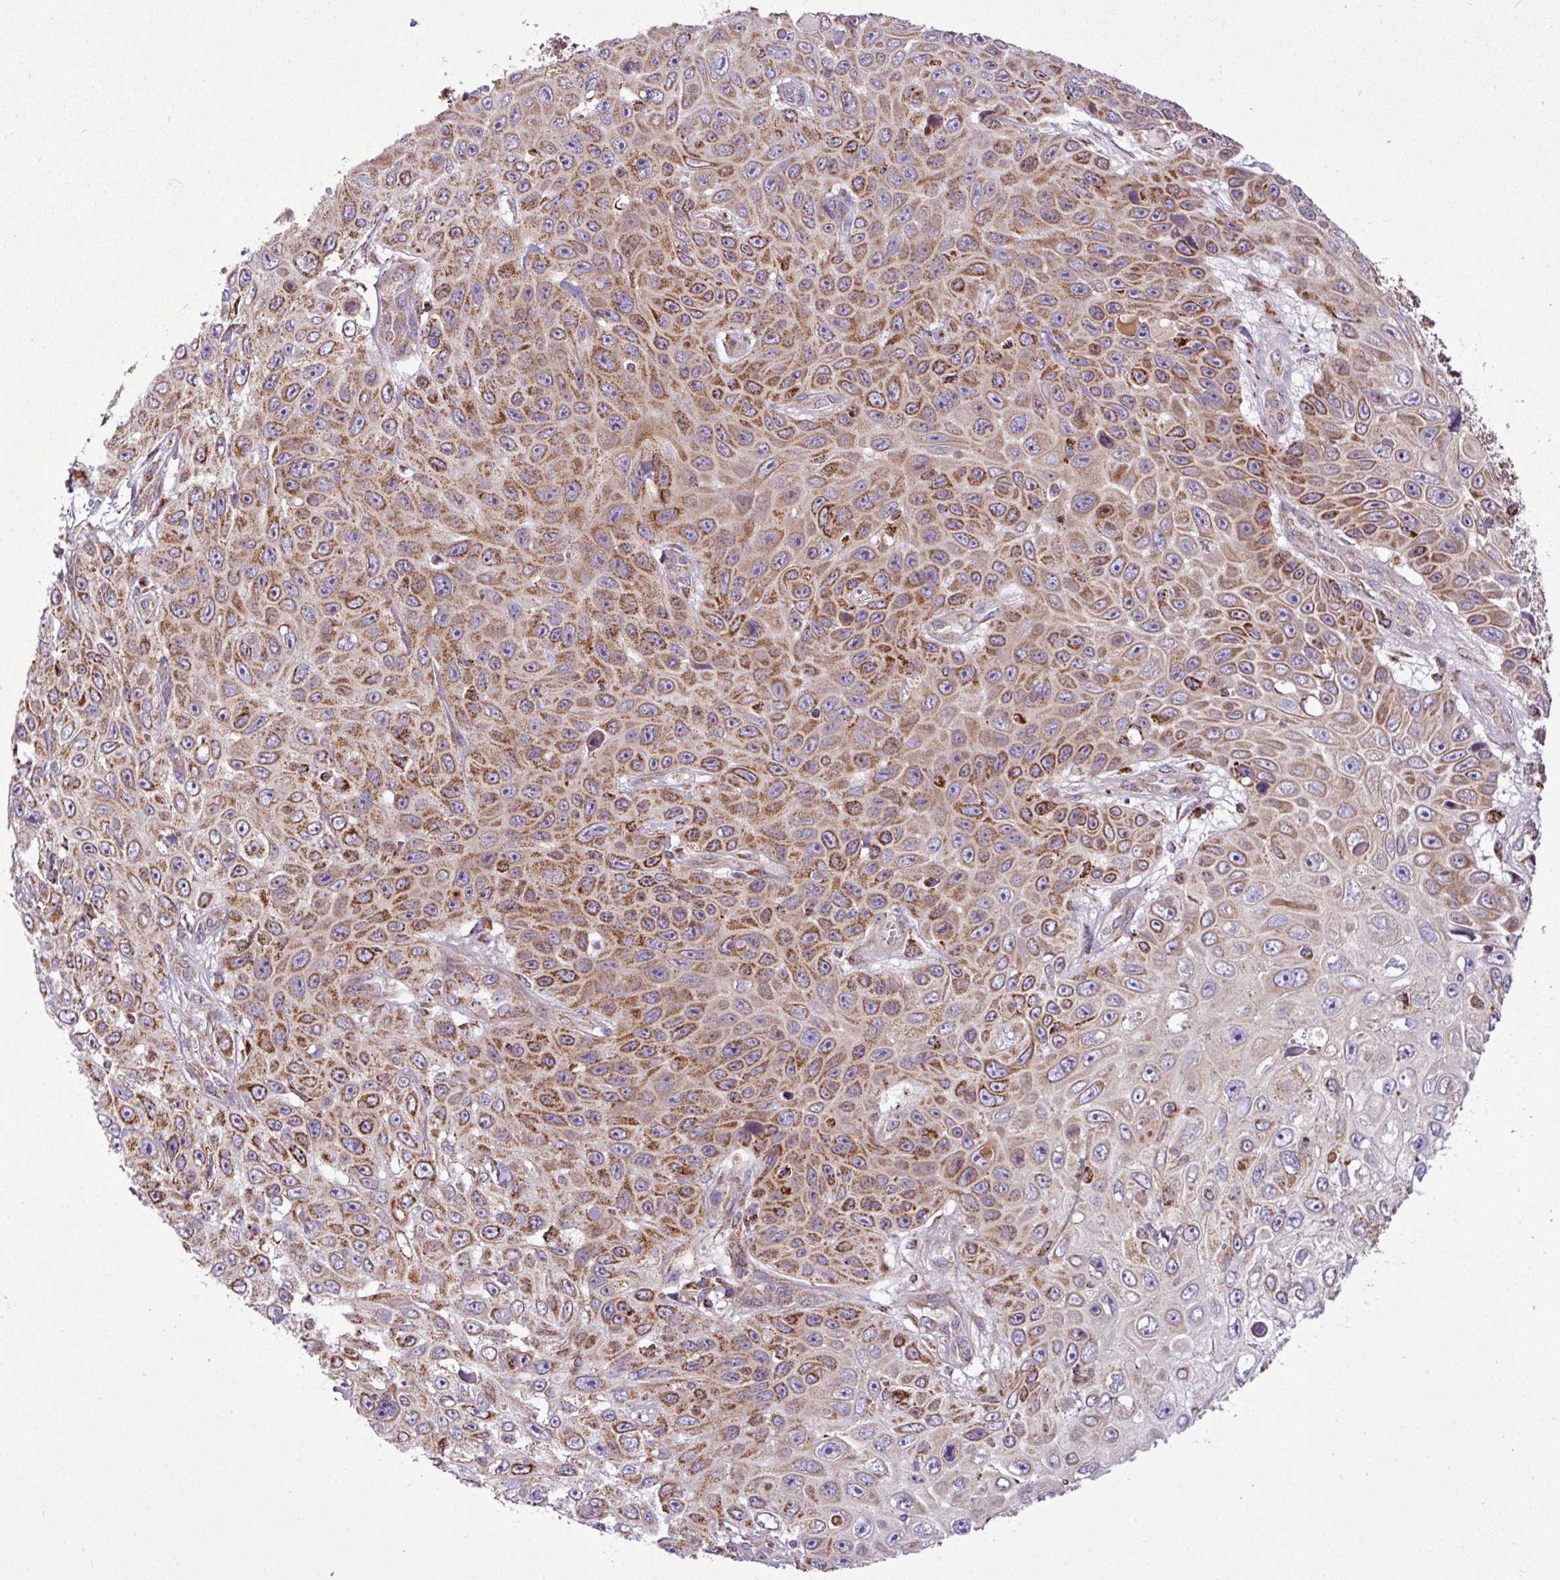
{"staining": {"intensity": "moderate", "quantity": ">75%", "location": "cytoplasmic/membranous"}, "tissue": "skin cancer", "cell_type": "Tumor cells", "image_type": "cancer", "snomed": [{"axis": "morphology", "description": "Squamous cell carcinoma, NOS"}, {"axis": "topography", "description": "Skin"}], "caption": "Human skin cancer (squamous cell carcinoma) stained with a brown dye demonstrates moderate cytoplasmic/membranous positive positivity in approximately >75% of tumor cells.", "gene": "ZNF569", "patient": {"sex": "male", "age": 82}}